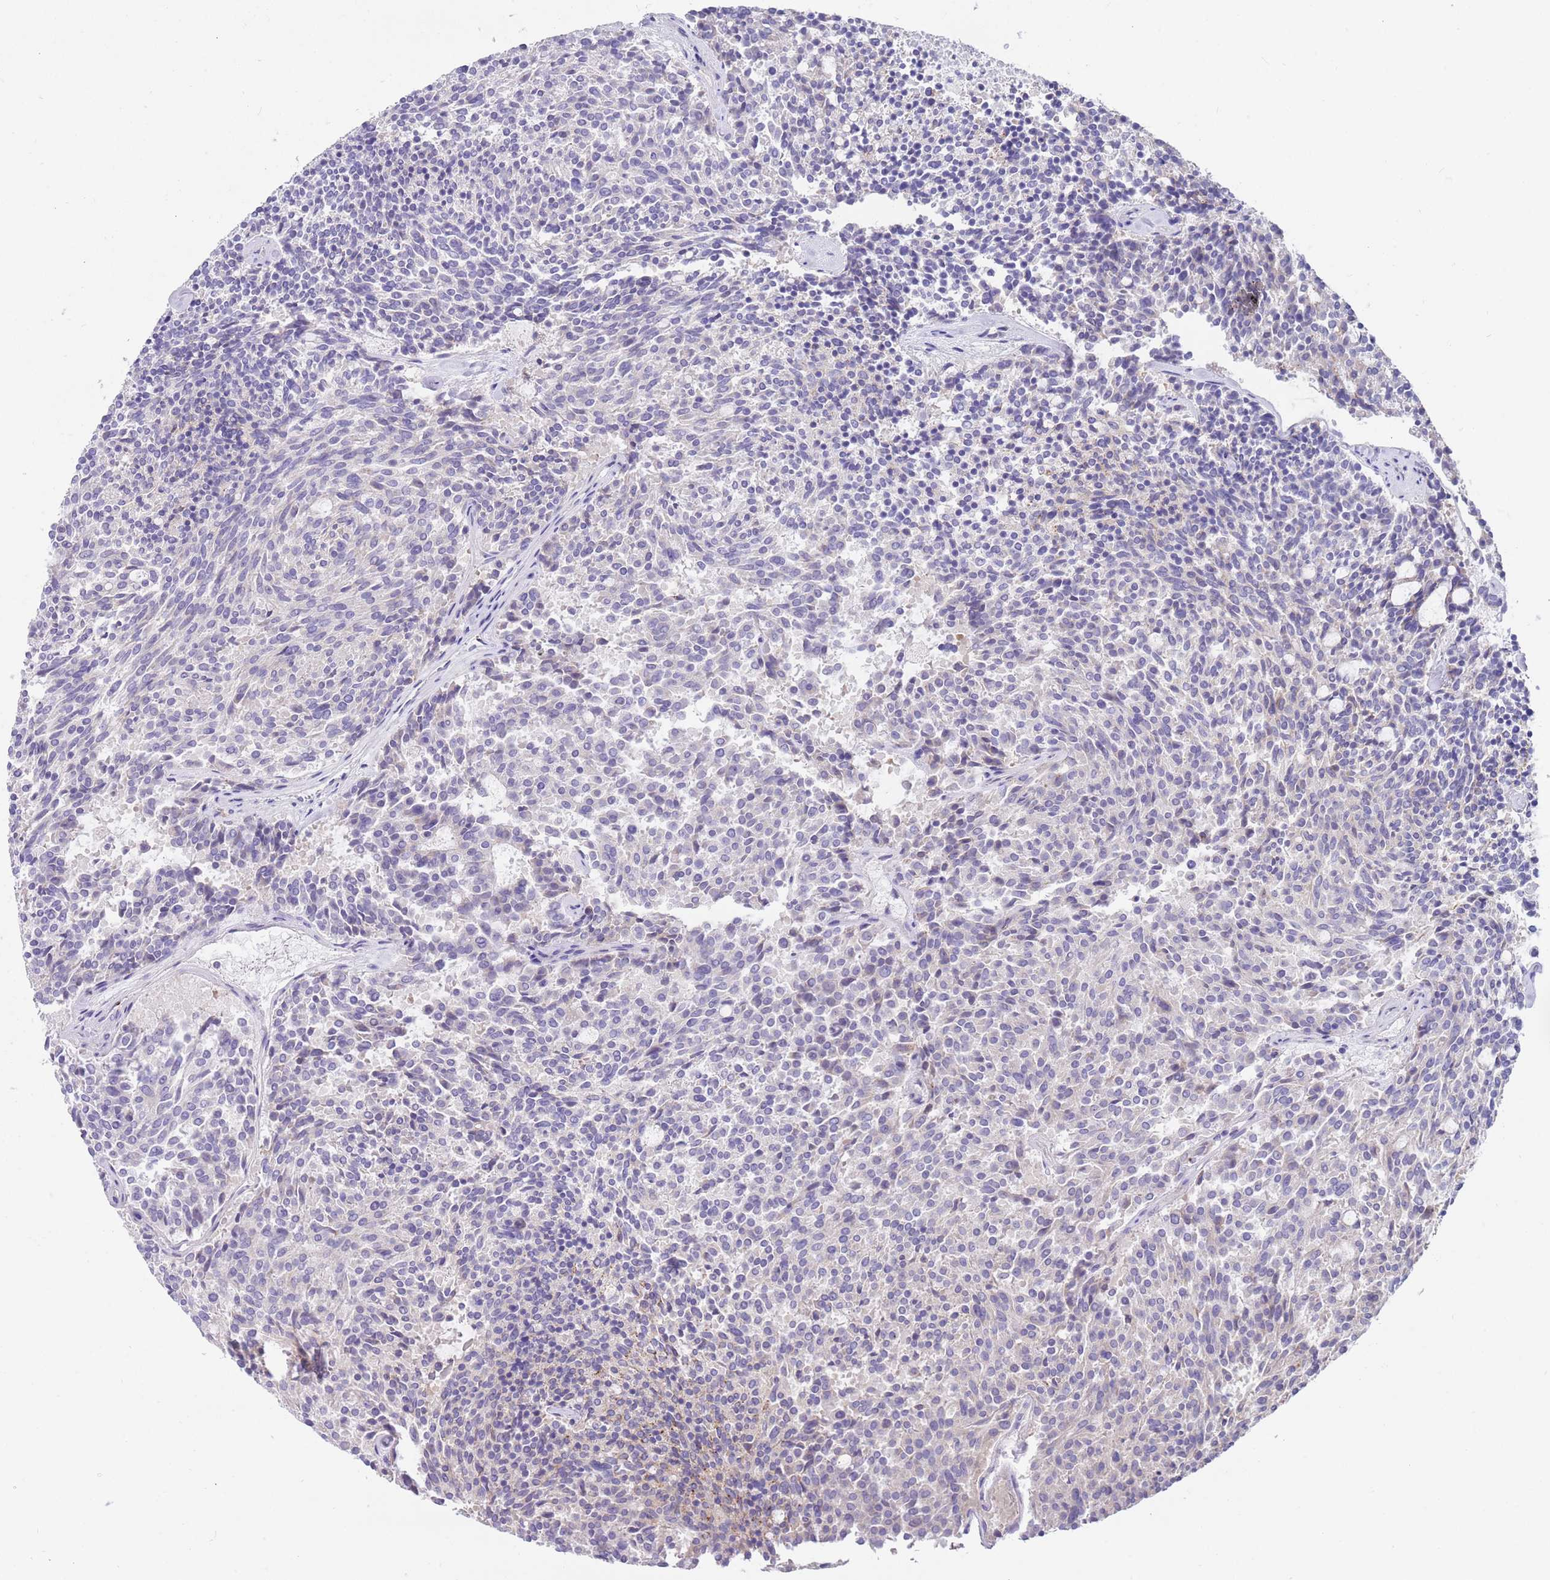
{"staining": {"intensity": "negative", "quantity": "none", "location": "none"}, "tissue": "carcinoid", "cell_type": "Tumor cells", "image_type": "cancer", "snomed": [{"axis": "morphology", "description": "Carcinoid, malignant, NOS"}, {"axis": "topography", "description": "Pancreas"}], "caption": "Carcinoid was stained to show a protein in brown. There is no significant positivity in tumor cells. (Immunohistochemistry, brightfield microscopy, high magnification).", "gene": "TYW1", "patient": {"sex": "female", "age": 54}}